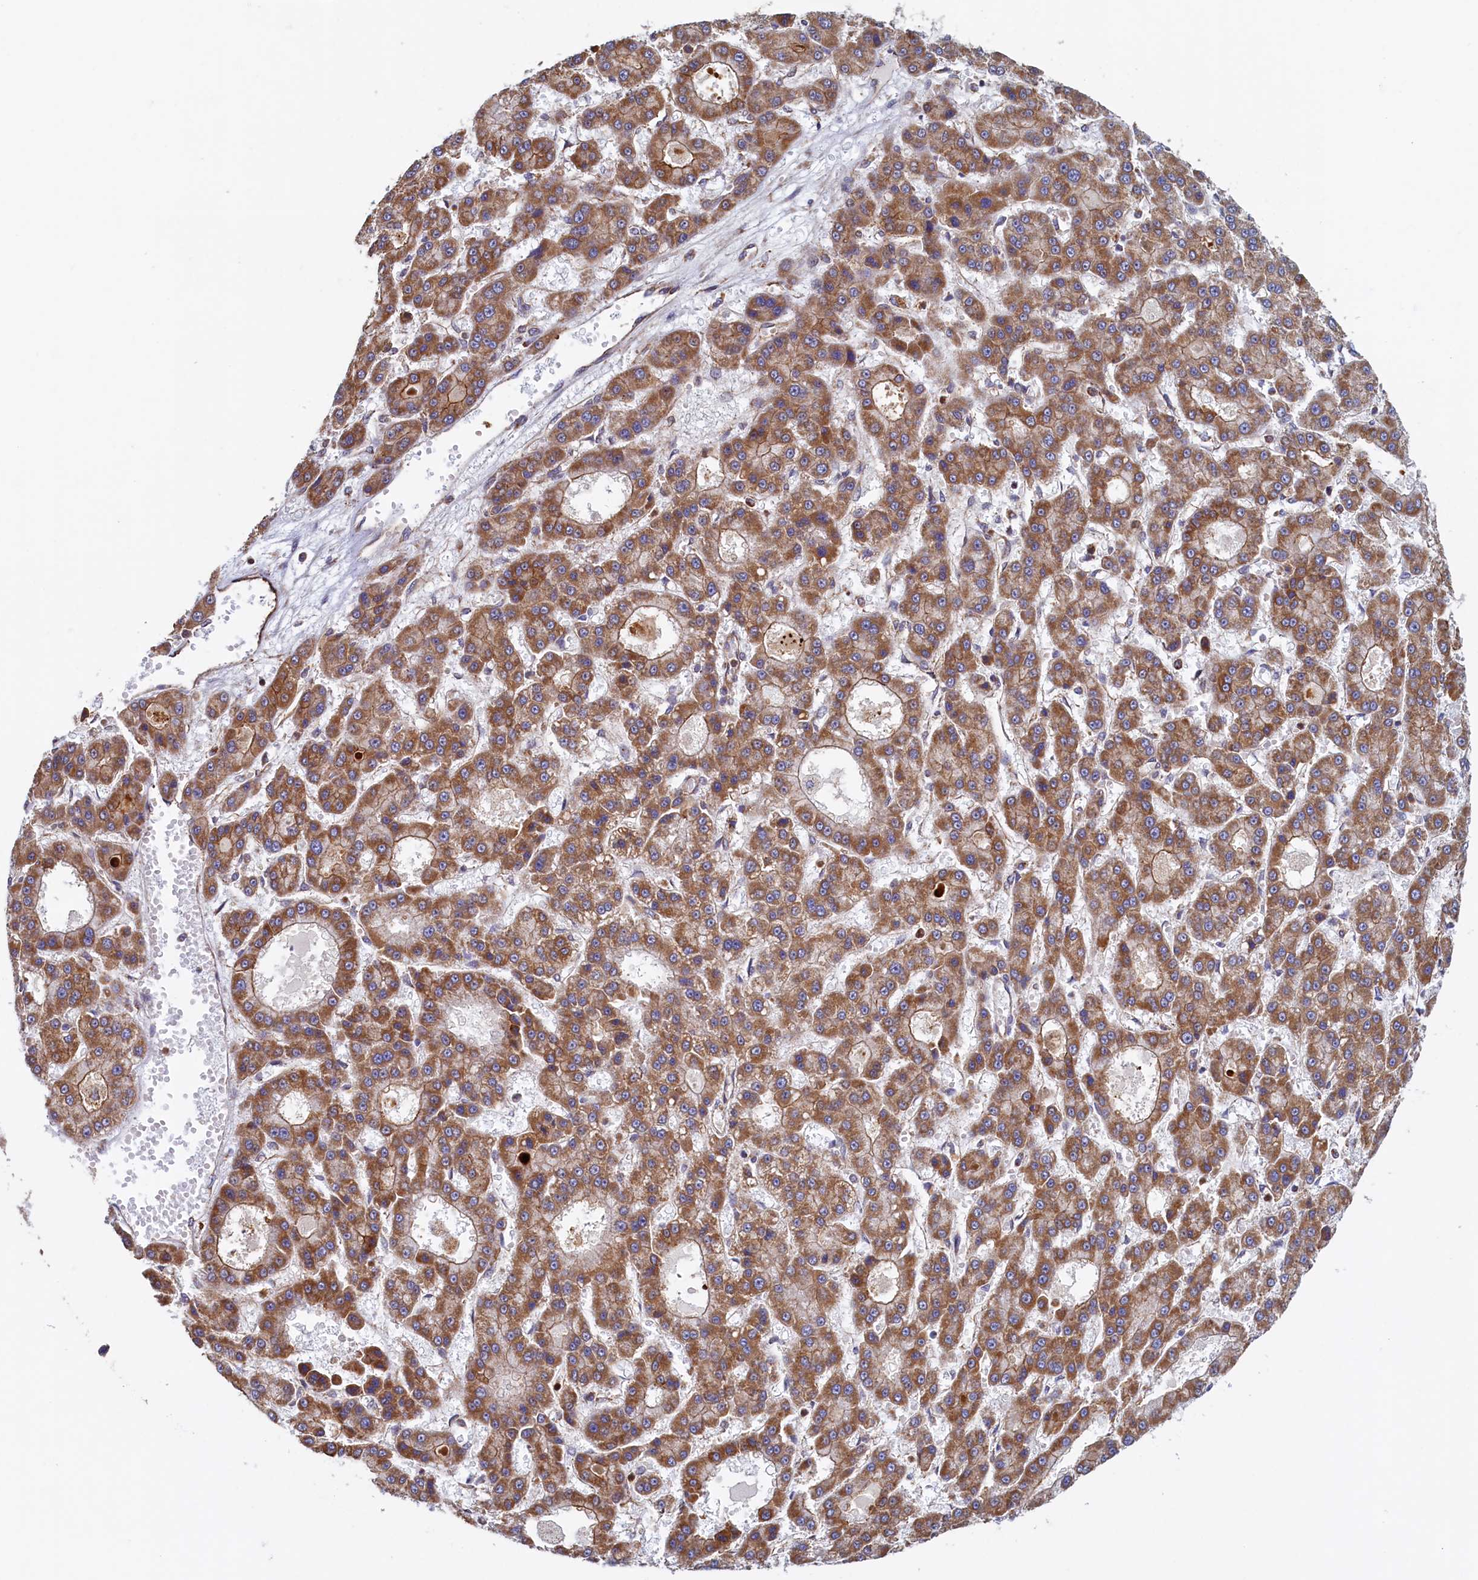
{"staining": {"intensity": "moderate", "quantity": ">75%", "location": "cytoplasmic/membranous"}, "tissue": "liver cancer", "cell_type": "Tumor cells", "image_type": "cancer", "snomed": [{"axis": "morphology", "description": "Carcinoma, Hepatocellular, NOS"}, {"axis": "topography", "description": "Liver"}], "caption": "The immunohistochemical stain highlights moderate cytoplasmic/membranous expression in tumor cells of hepatocellular carcinoma (liver) tissue.", "gene": "UBE3B", "patient": {"sex": "male", "age": 70}}